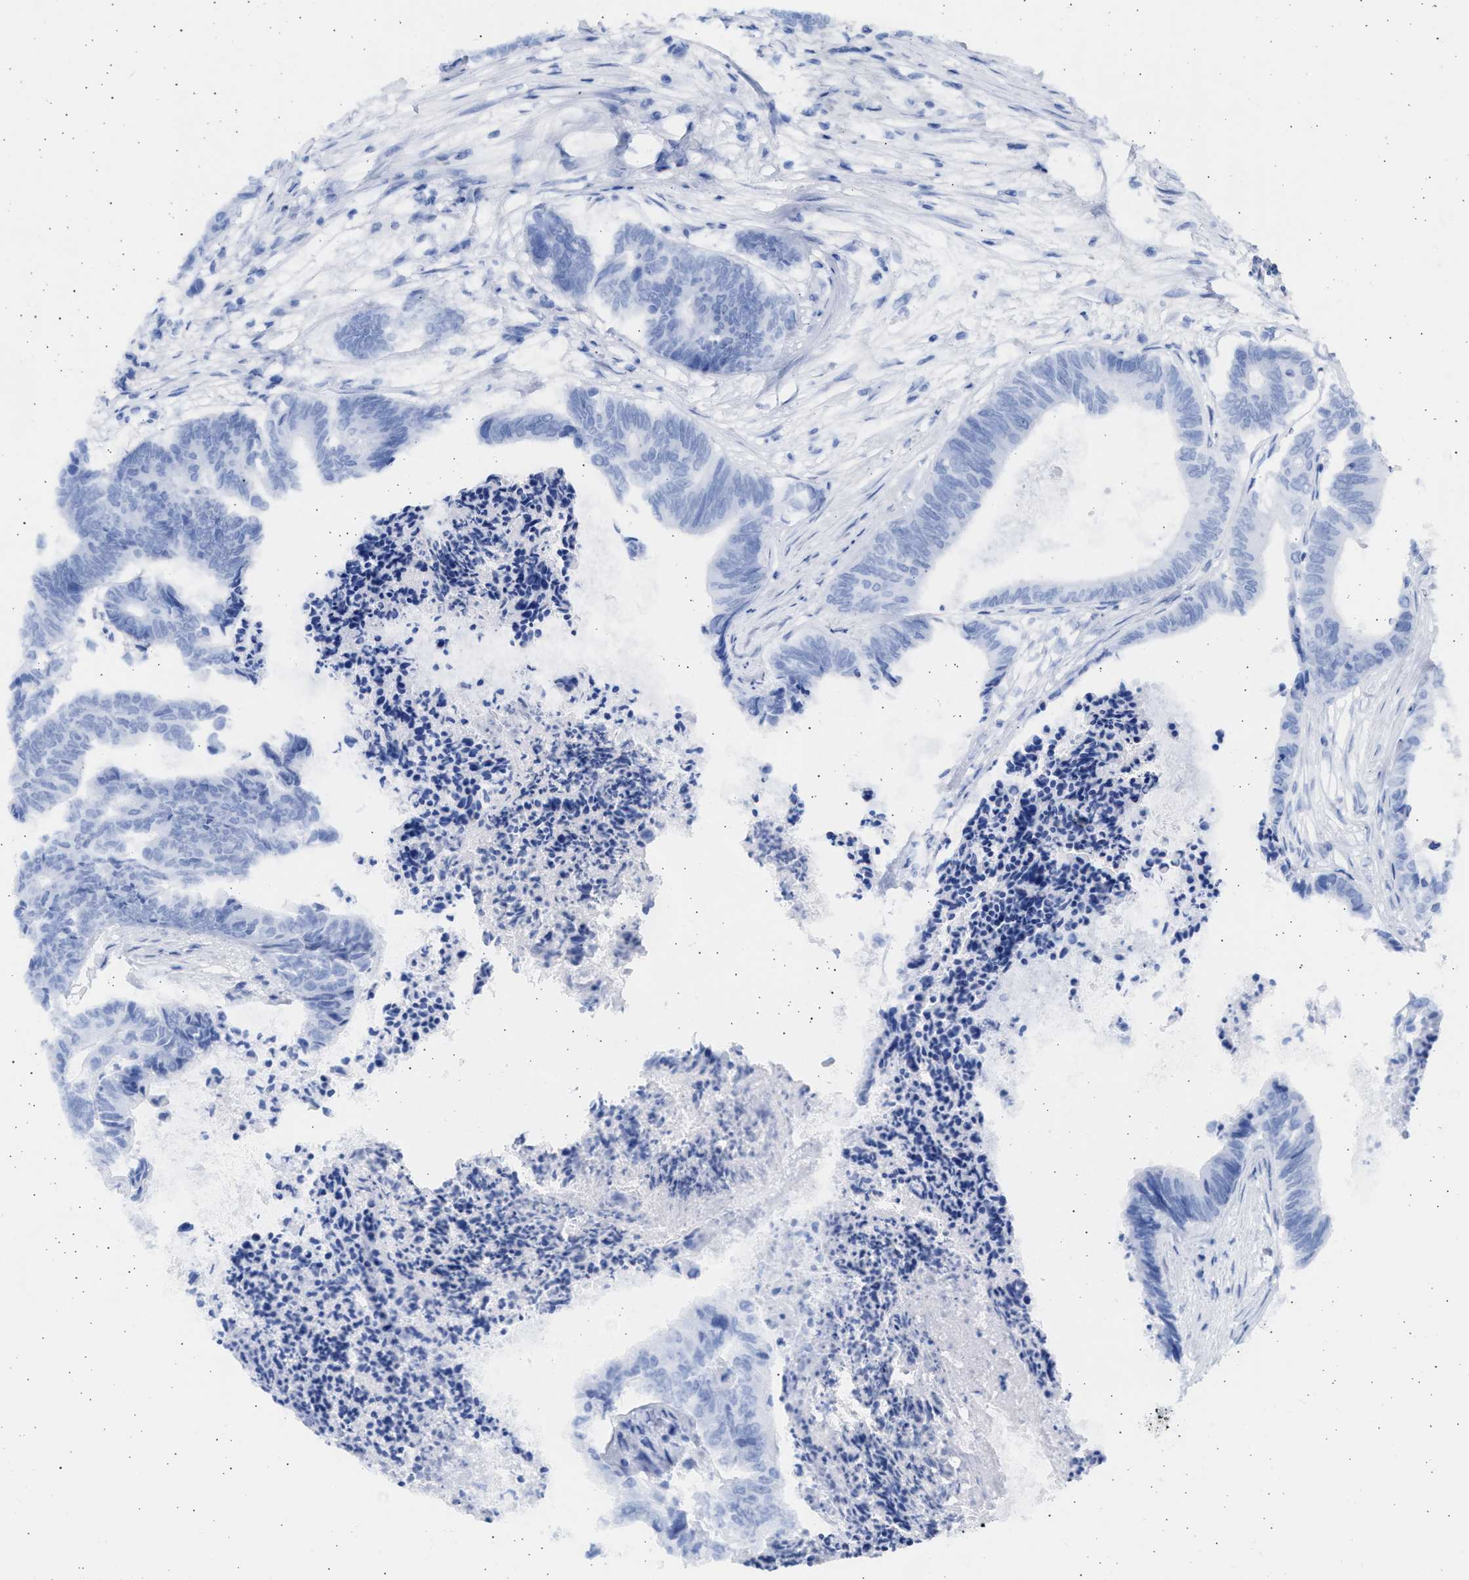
{"staining": {"intensity": "negative", "quantity": "none", "location": "none"}, "tissue": "colorectal cancer", "cell_type": "Tumor cells", "image_type": "cancer", "snomed": [{"axis": "morphology", "description": "Adenocarcinoma, NOS"}, {"axis": "topography", "description": "Rectum"}], "caption": "Adenocarcinoma (colorectal) was stained to show a protein in brown. There is no significant expression in tumor cells.", "gene": "ALDOC", "patient": {"sex": "male", "age": 63}}